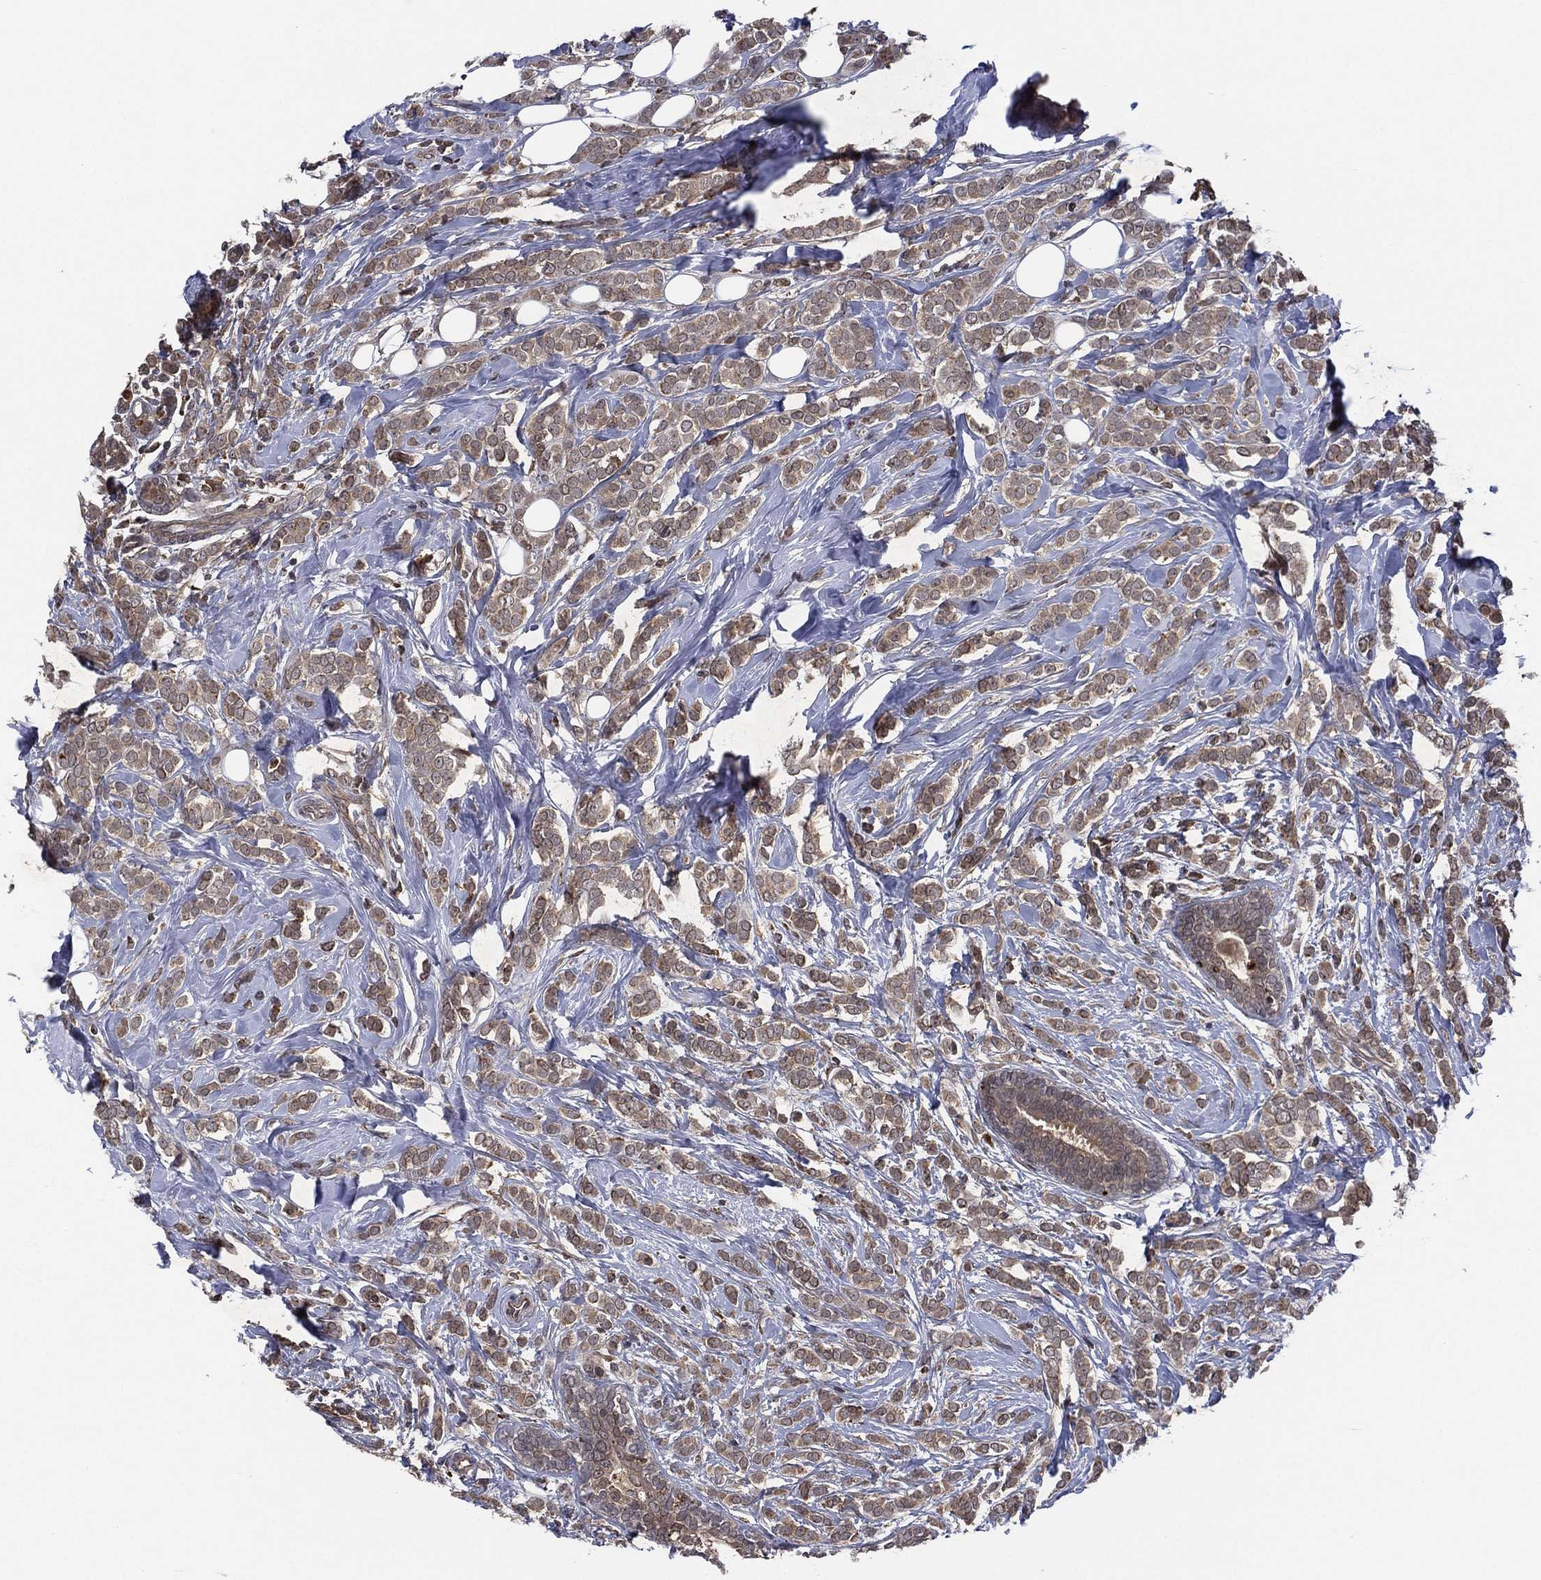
{"staining": {"intensity": "weak", "quantity": ">75%", "location": "cytoplasmic/membranous"}, "tissue": "breast cancer", "cell_type": "Tumor cells", "image_type": "cancer", "snomed": [{"axis": "morphology", "description": "Lobular carcinoma"}, {"axis": "topography", "description": "Breast"}], "caption": "IHC of breast cancer exhibits low levels of weak cytoplasmic/membranous expression in about >75% of tumor cells. Using DAB (3,3'-diaminobenzidine) (brown) and hematoxylin (blue) stains, captured at high magnification using brightfield microscopy.", "gene": "ATG4B", "patient": {"sex": "female", "age": 49}}